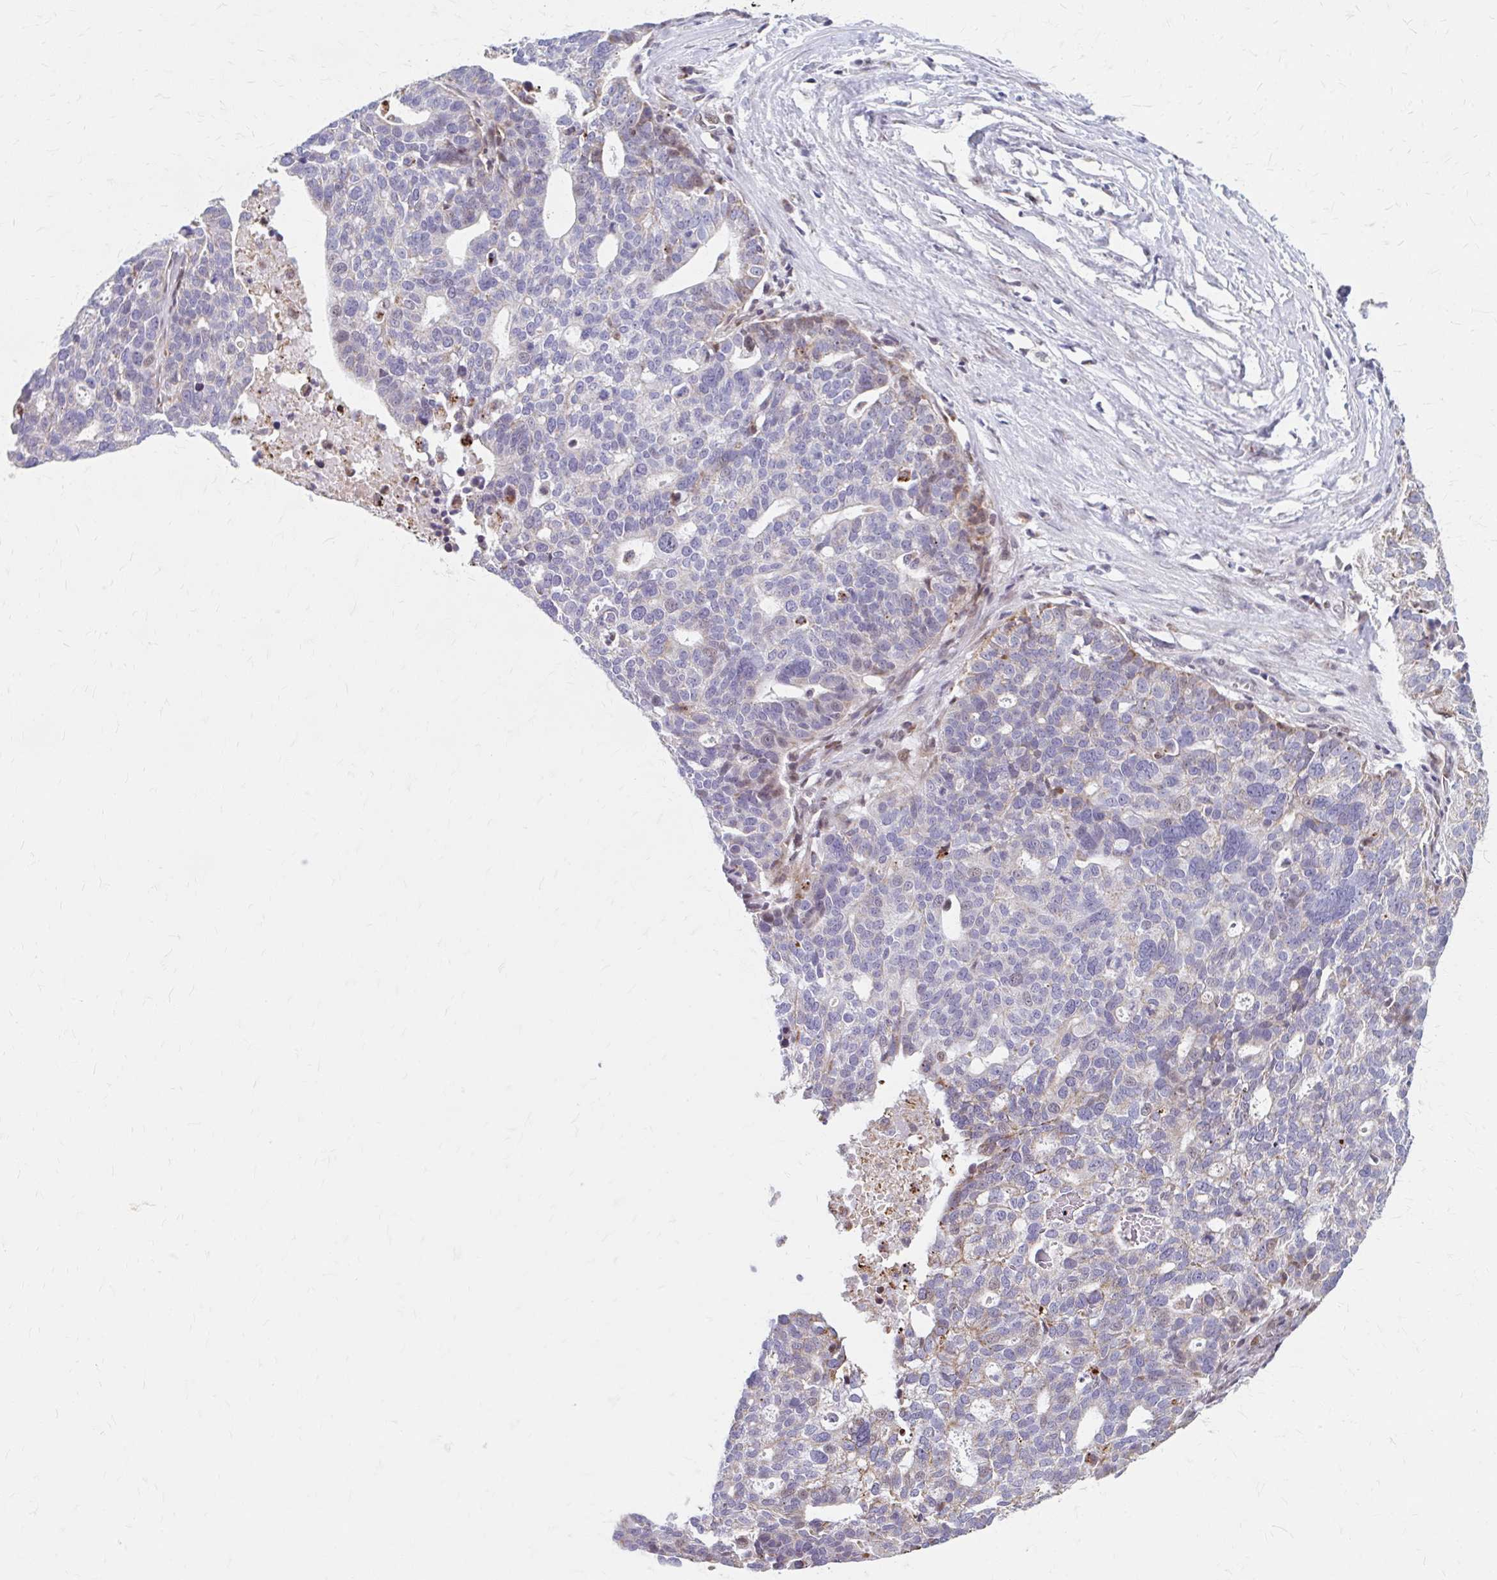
{"staining": {"intensity": "moderate", "quantity": "<25%", "location": "cytoplasmic/membranous"}, "tissue": "ovarian cancer", "cell_type": "Tumor cells", "image_type": "cancer", "snomed": [{"axis": "morphology", "description": "Cystadenocarcinoma, serous, NOS"}, {"axis": "topography", "description": "Ovary"}], "caption": "About <25% of tumor cells in human ovarian cancer (serous cystadenocarcinoma) show moderate cytoplasmic/membranous protein expression as visualized by brown immunohistochemical staining.", "gene": "BEAN1", "patient": {"sex": "female", "age": 59}}